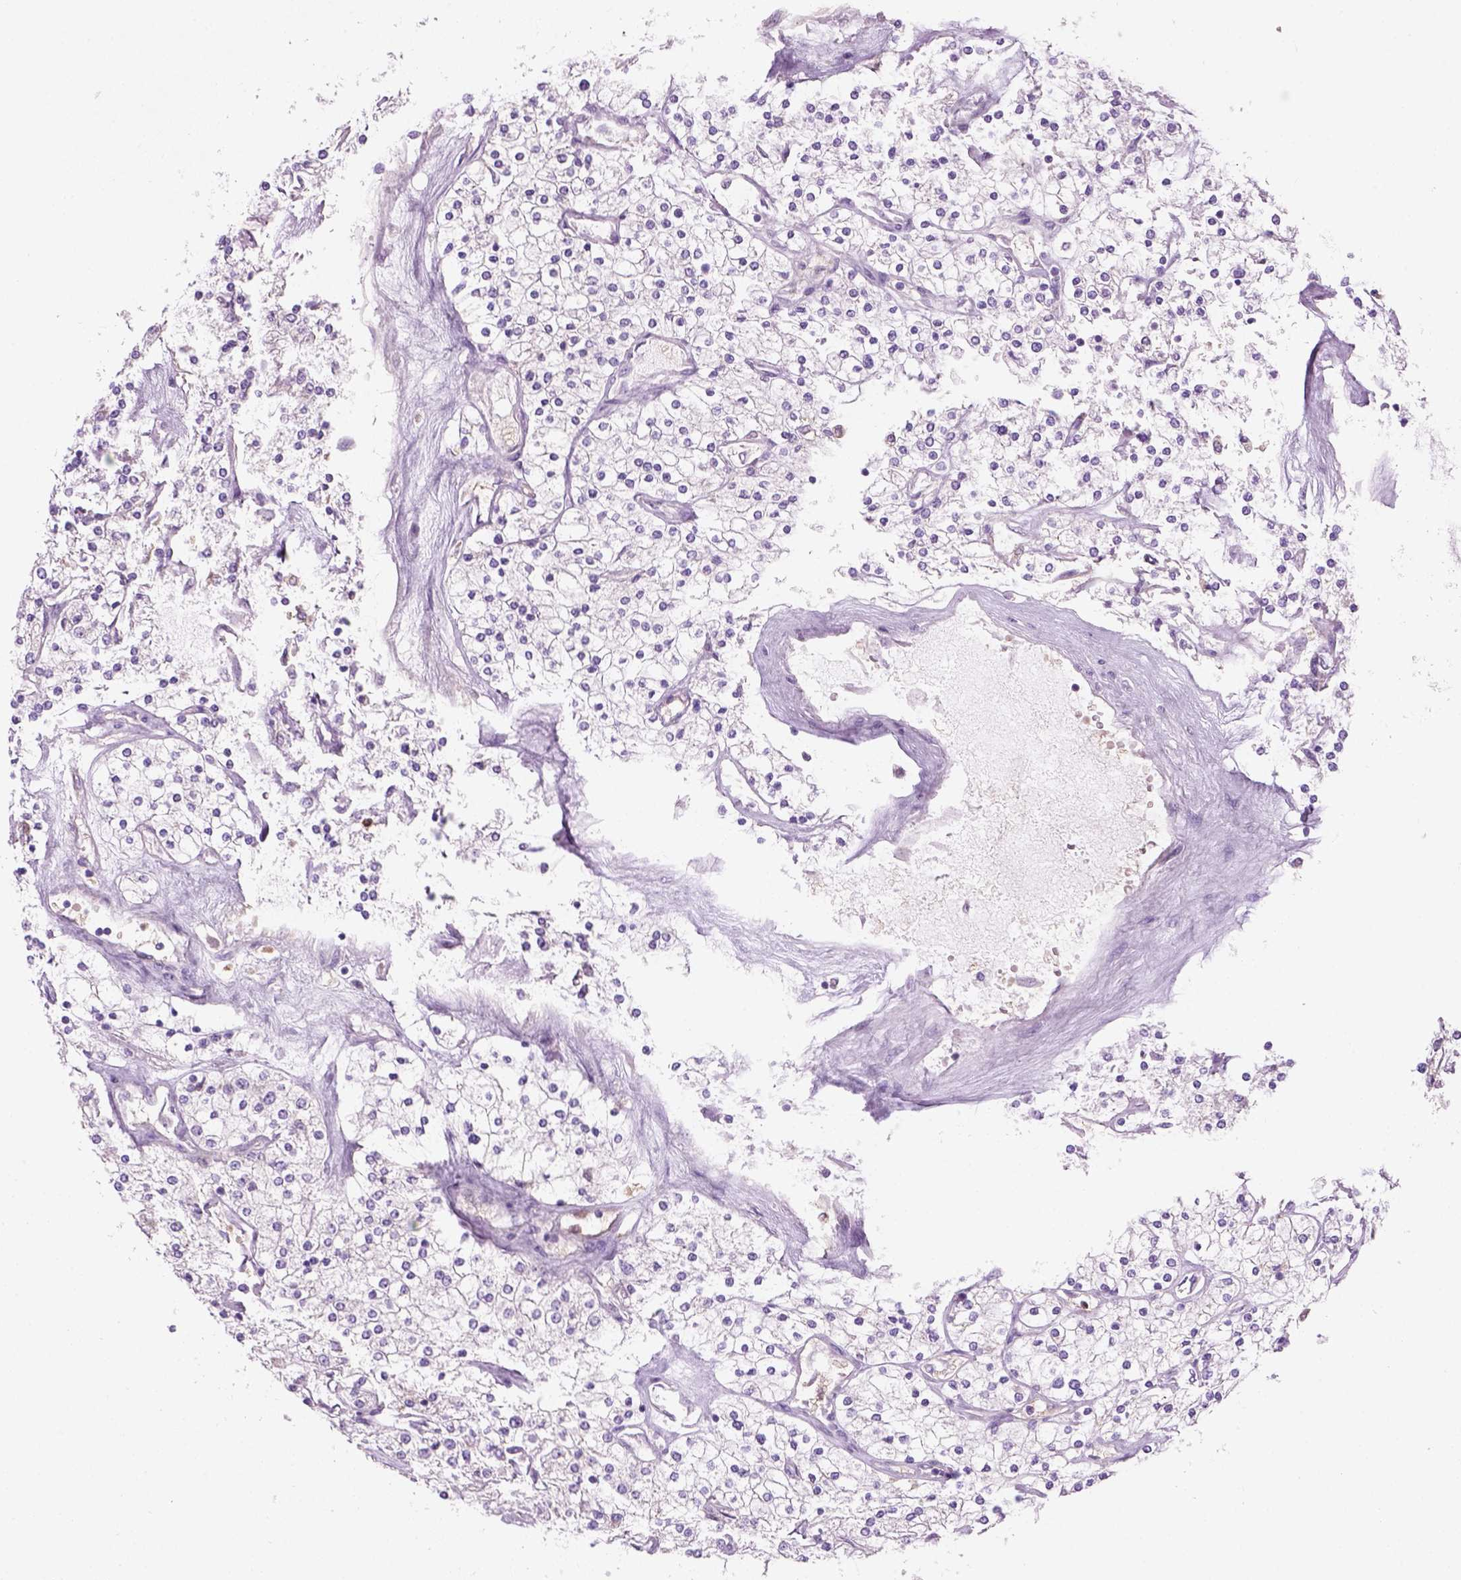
{"staining": {"intensity": "negative", "quantity": "none", "location": "none"}, "tissue": "renal cancer", "cell_type": "Tumor cells", "image_type": "cancer", "snomed": [{"axis": "morphology", "description": "Adenocarcinoma, NOS"}, {"axis": "topography", "description": "Kidney"}], "caption": "A histopathology image of renal adenocarcinoma stained for a protein displays no brown staining in tumor cells.", "gene": "CD84", "patient": {"sex": "male", "age": 80}}